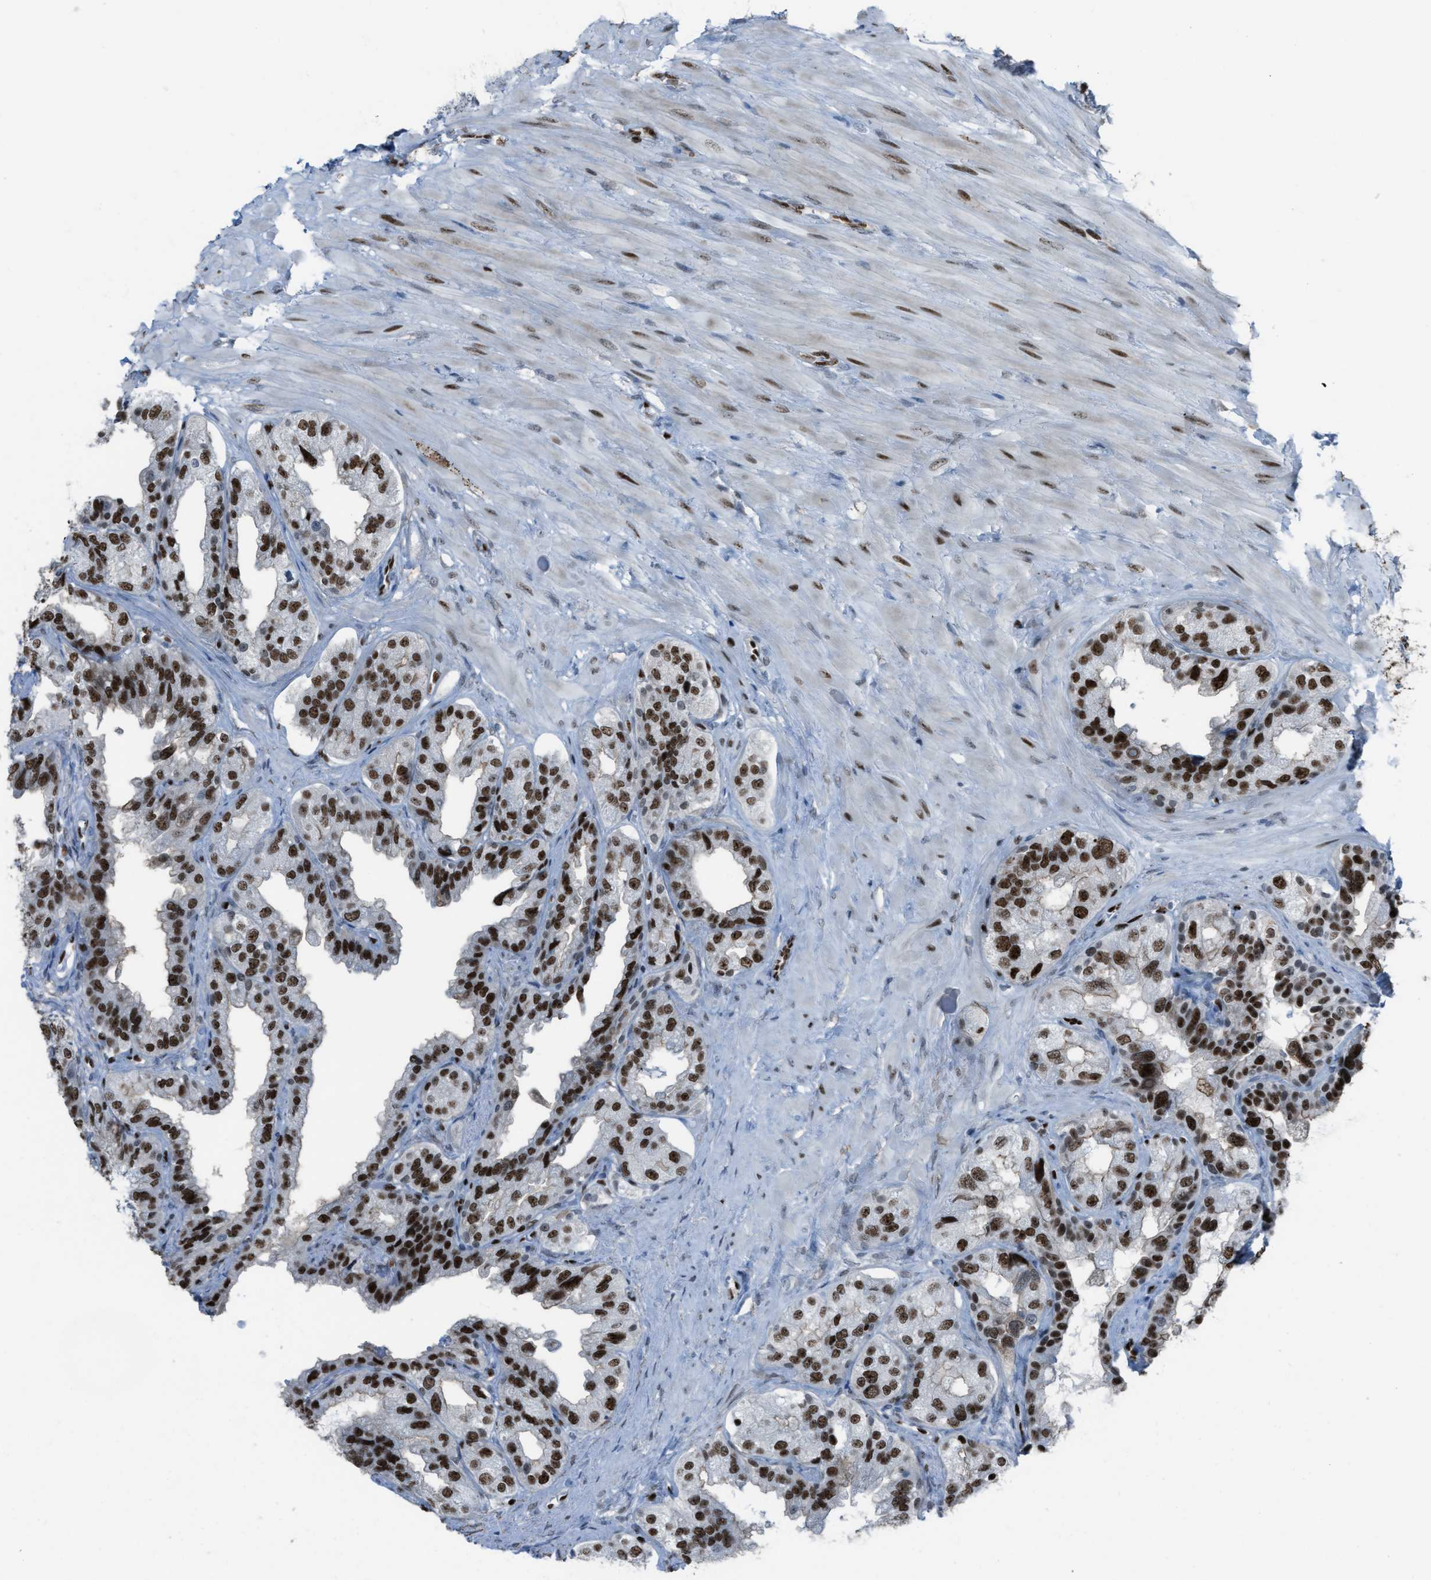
{"staining": {"intensity": "strong", "quantity": ">75%", "location": "nuclear"}, "tissue": "seminal vesicle", "cell_type": "Glandular cells", "image_type": "normal", "snomed": [{"axis": "morphology", "description": "Normal tissue, NOS"}, {"axis": "topography", "description": "Seminal veicle"}], "caption": "Immunohistochemical staining of unremarkable seminal vesicle shows strong nuclear protein expression in approximately >75% of glandular cells.", "gene": "SLFN5", "patient": {"sex": "male", "age": 68}}